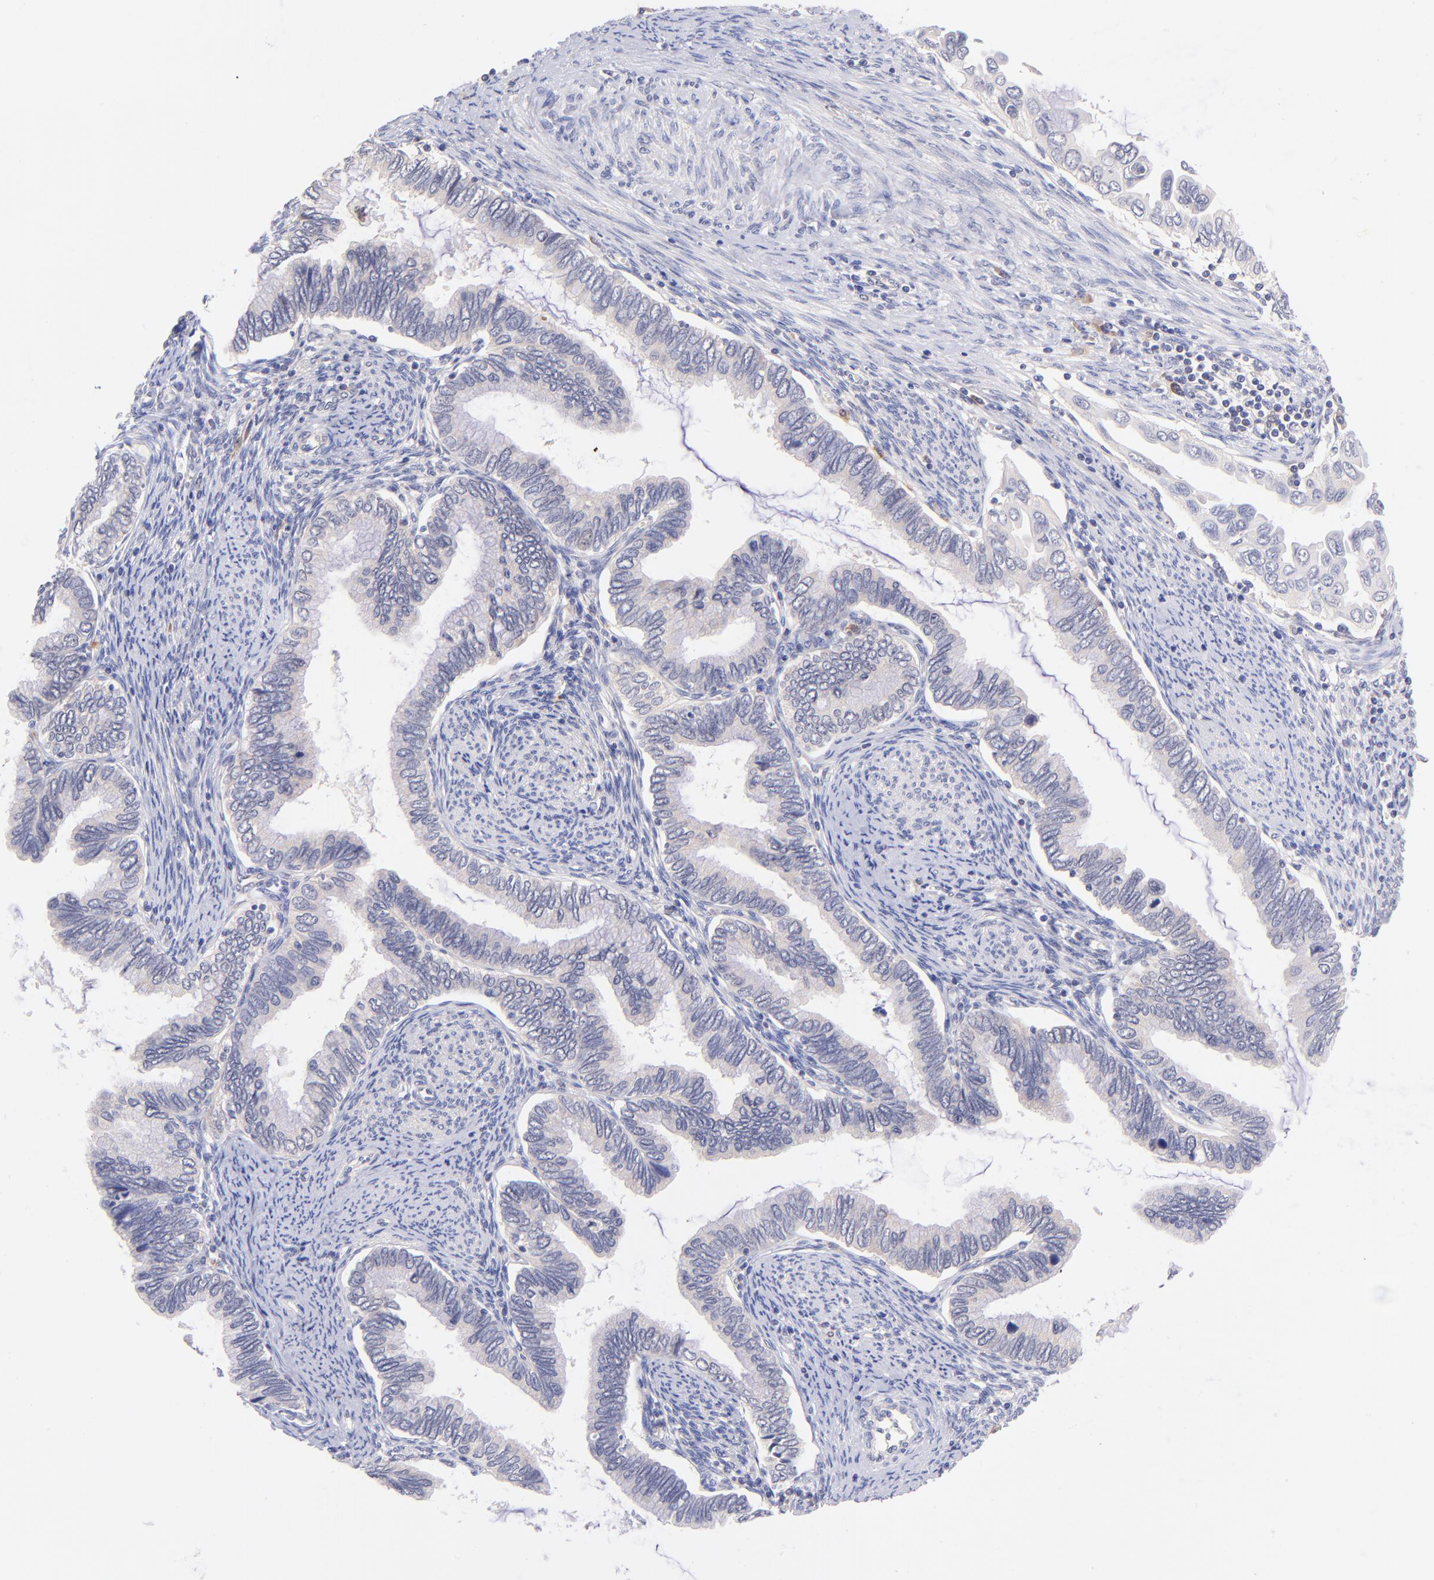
{"staining": {"intensity": "negative", "quantity": "none", "location": "none"}, "tissue": "cervical cancer", "cell_type": "Tumor cells", "image_type": "cancer", "snomed": [{"axis": "morphology", "description": "Adenocarcinoma, NOS"}, {"axis": "topography", "description": "Cervix"}], "caption": "The photomicrograph displays no staining of tumor cells in adenocarcinoma (cervical).", "gene": "RPL11", "patient": {"sex": "female", "age": 49}}